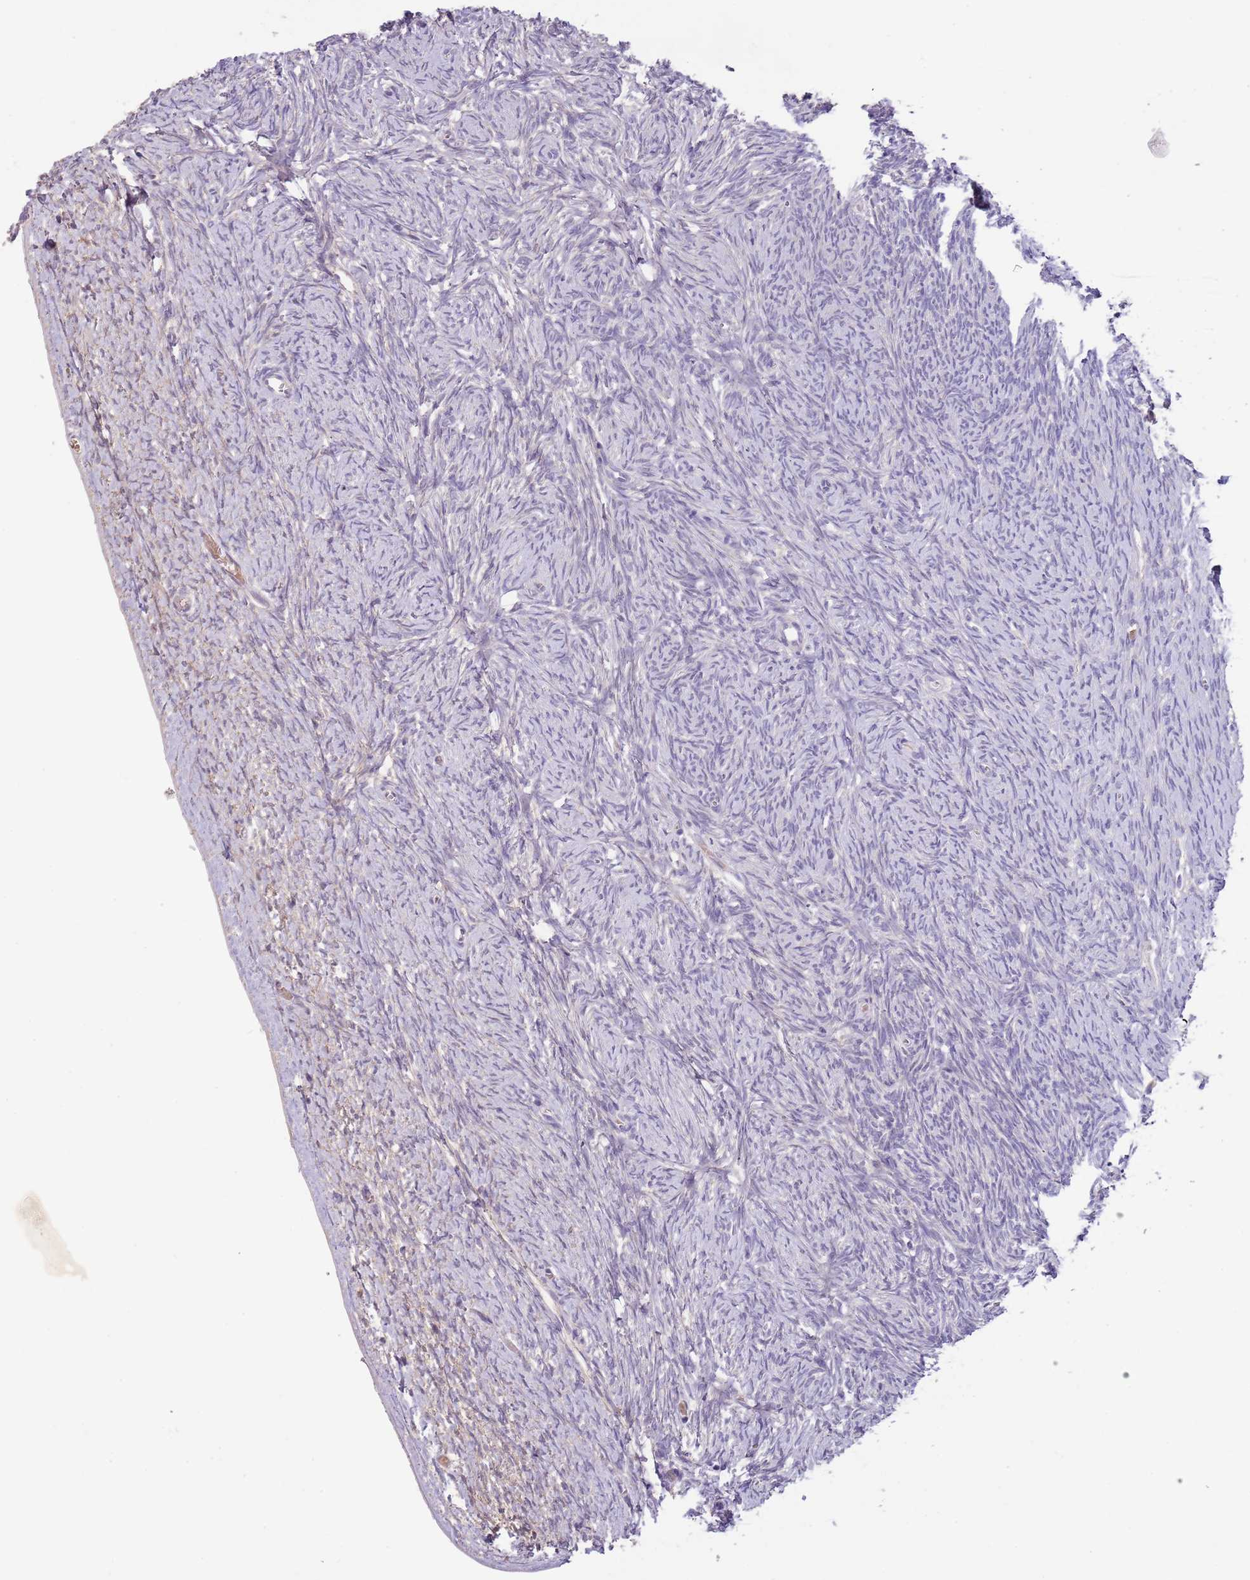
{"staining": {"intensity": "negative", "quantity": "none", "location": "none"}, "tissue": "ovary", "cell_type": "Ovarian stroma cells", "image_type": "normal", "snomed": [{"axis": "morphology", "description": "Normal tissue, NOS"}, {"axis": "topography", "description": "Ovary"}], "caption": "A histopathology image of ovary stained for a protein shows no brown staining in ovarian stroma cells. (Stains: DAB immunohistochemistry with hematoxylin counter stain, Microscopy: brightfield microscopy at high magnification).", "gene": "ZNF658", "patient": {"sex": "female", "age": 44}}